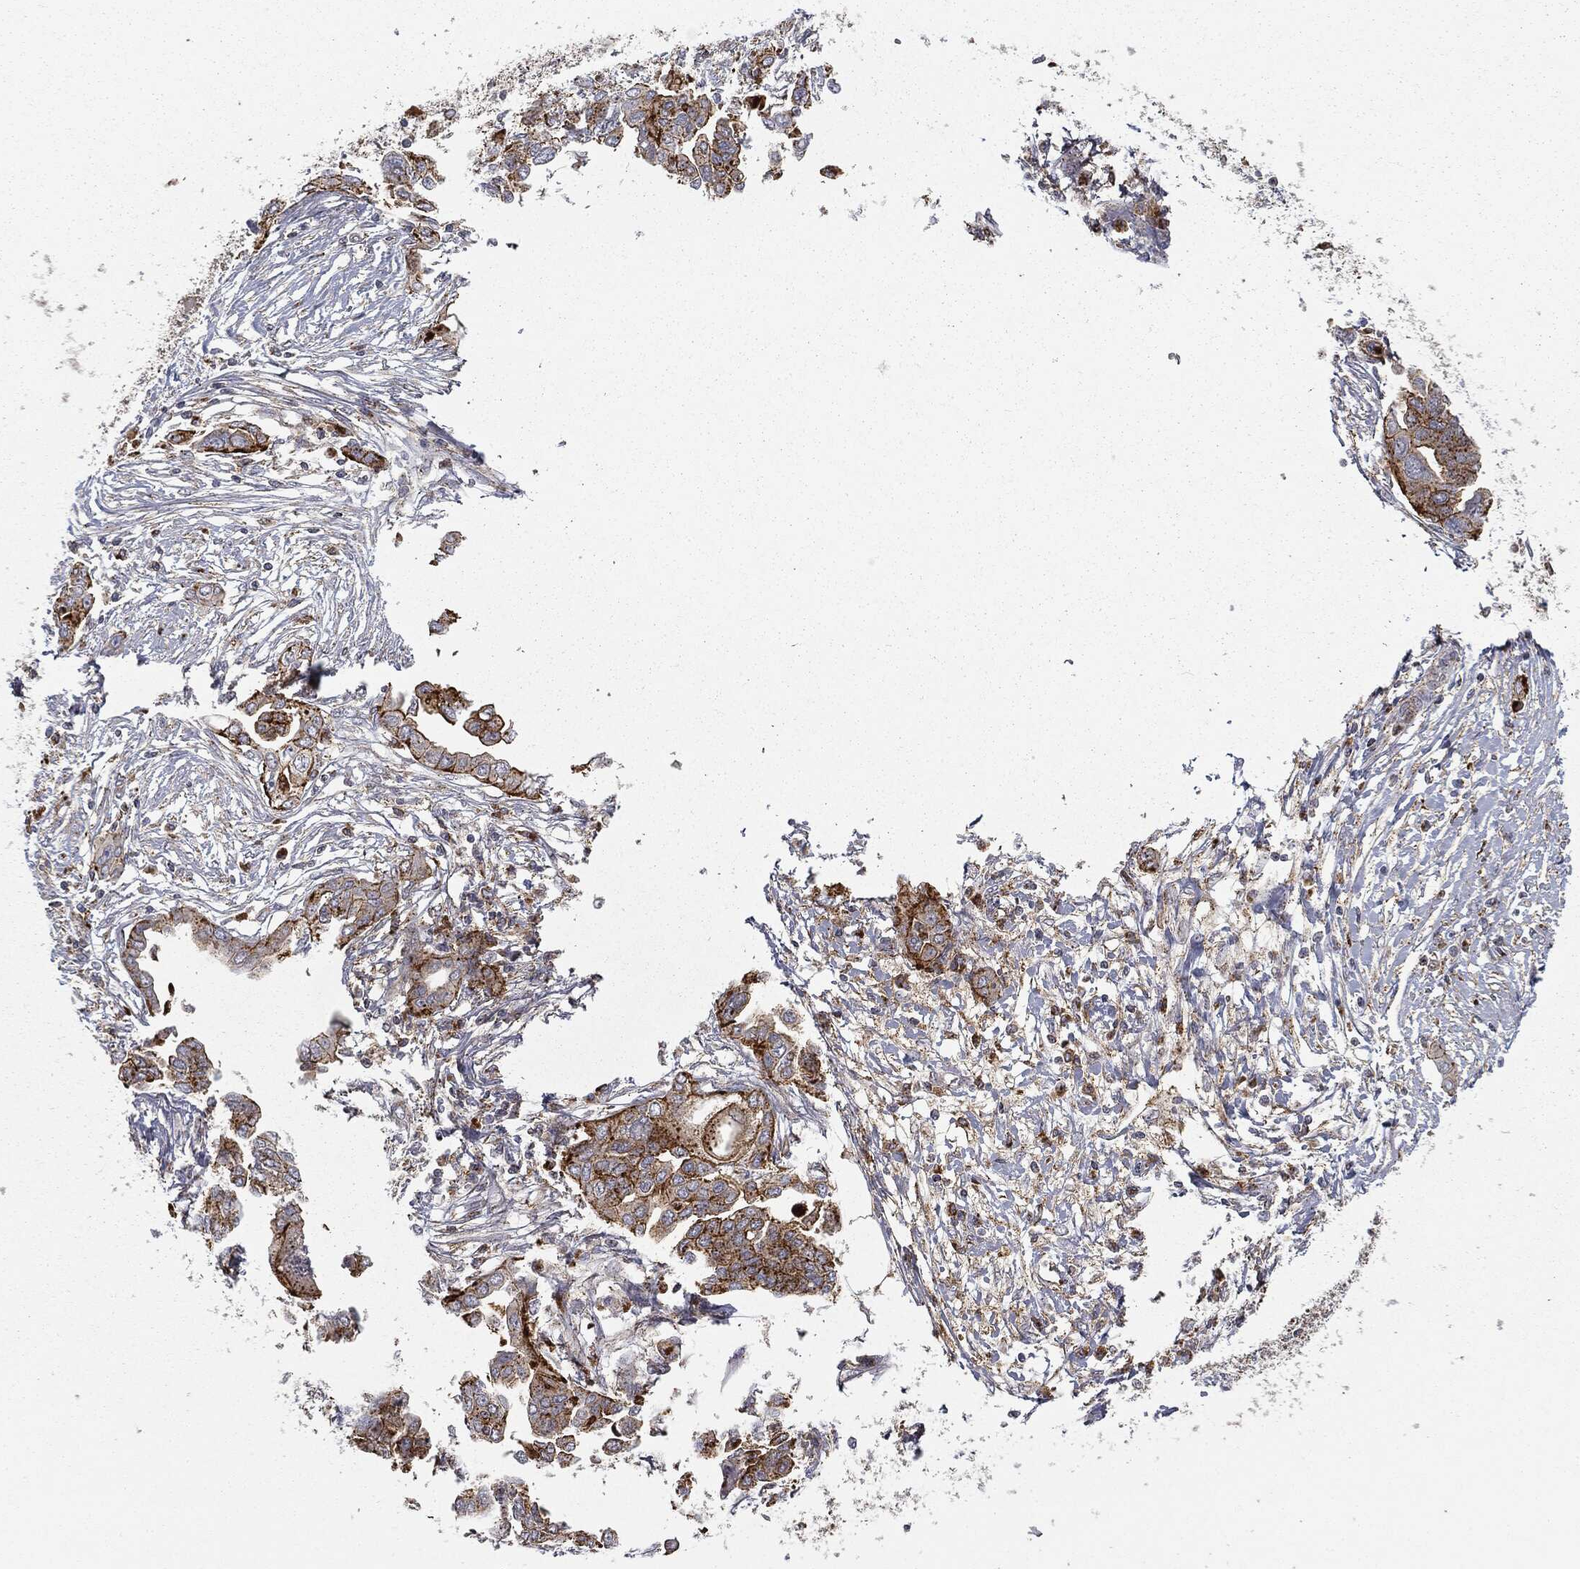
{"staining": {"intensity": "strong", "quantity": "25%-75%", "location": "cytoplasmic/membranous"}, "tissue": "ovarian cancer", "cell_type": "Tumor cells", "image_type": "cancer", "snomed": [{"axis": "morphology", "description": "Cystadenocarcinoma, serous, NOS"}, {"axis": "topography", "description": "Ovary"}], "caption": "Immunohistochemistry staining of serous cystadenocarcinoma (ovarian), which displays high levels of strong cytoplasmic/membranous expression in approximately 25%-75% of tumor cells indicating strong cytoplasmic/membranous protein staining. The staining was performed using DAB (3,3'-diaminobenzidine) (brown) for protein detection and nuclei were counterstained in hematoxylin (blue).", "gene": "CTSA", "patient": {"sex": "female", "age": 59}}